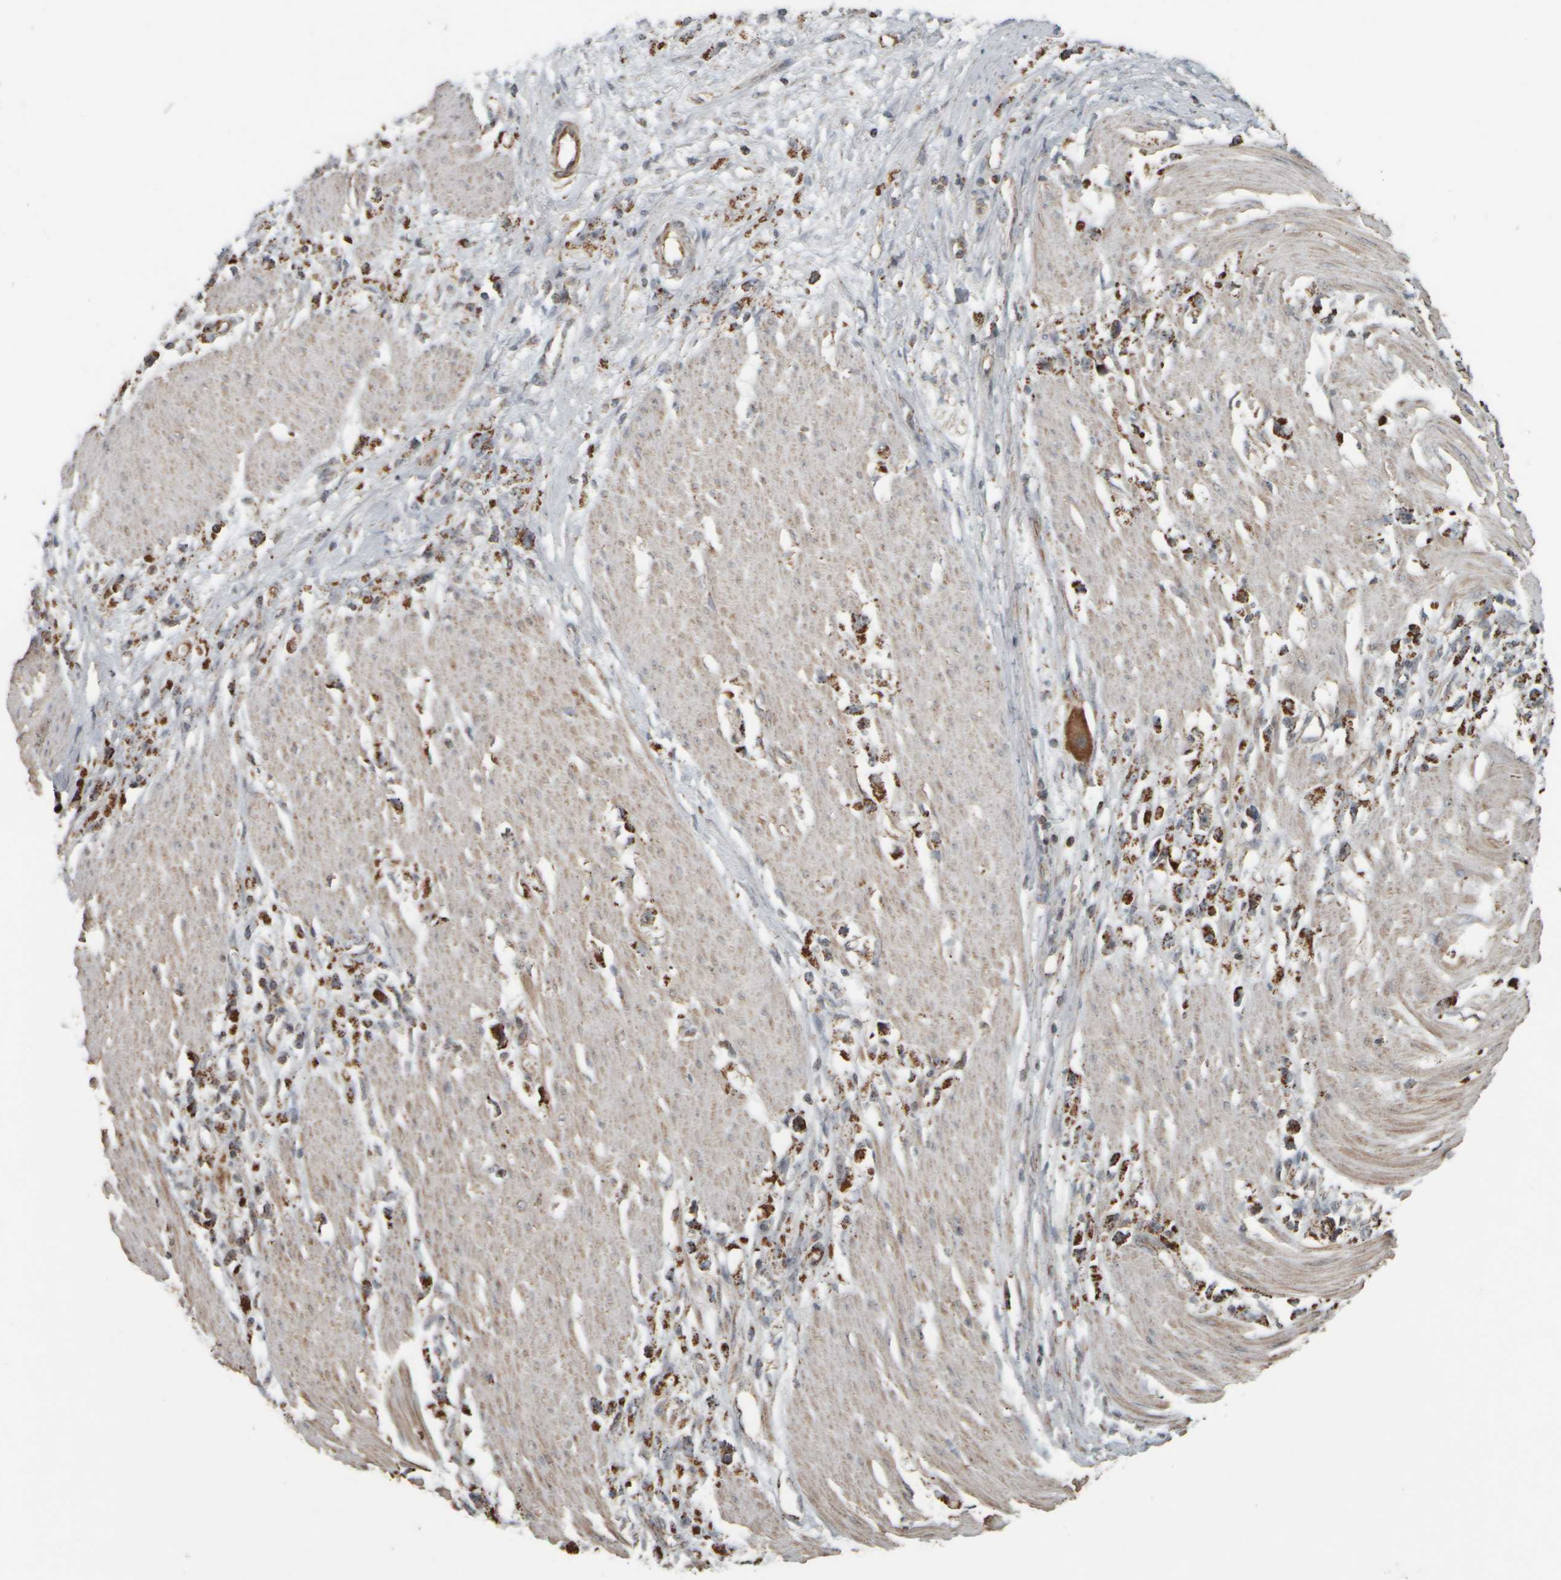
{"staining": {"intensity": "strong", "quantity": ">75%", "location": "cytoplasmic/membranous"}, "tissue": "stomach cancer", "cell_type": "Tumor cells", "image_type": "cancer", "snomed": [{"axis": "morphology", "description": "Adenocarcinoma, NOS"}, {"axis": "topography", "description": "Stomach"}], "caption": "Human stomach cancer stained with a brown dye exhibits strong cytoplasmic/membranous positive staining in approximately >75% of tumor cells.", "gene": "APBB2", "patient": {"sex": "female", "age": 59}}